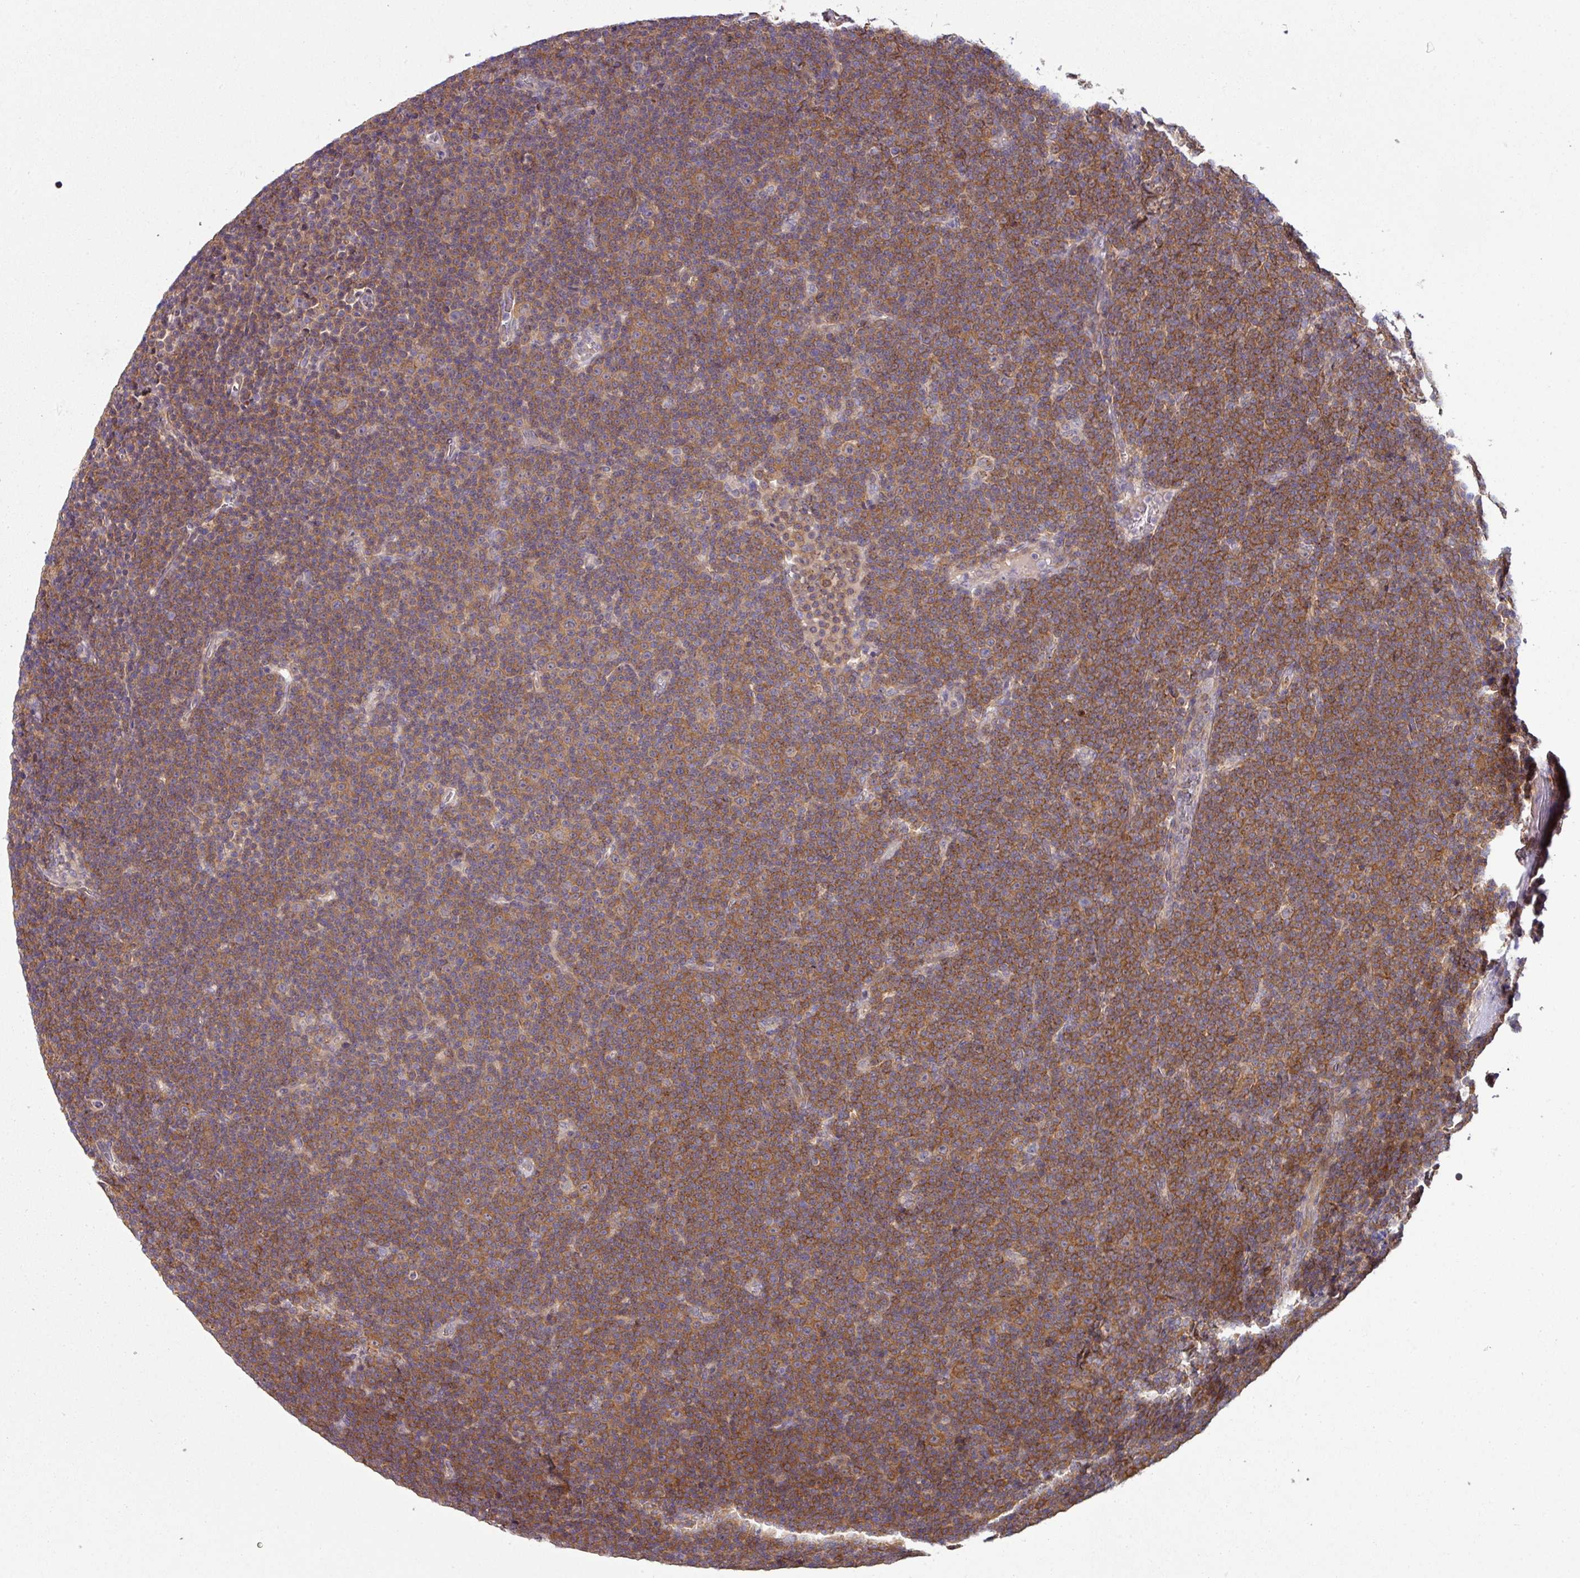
{"staining": {"intensity": "moderate", "quantity": ">75%", "location": "cytoplasmic/membranous"}, "tissue": "lymphoma", "cell_type": "Tumor cells", "image_type": "cancer", "snomed": [{"axis": "morphology", "description": "Malignant lymphoma, non-Hodgkin's type, Low grade"}, {"axis": "topography", "description": "Lymph node"}], "caption": "Low-grade malignant lymphoma, non-Hodgkin's type stained with a protein marker demonstrates moderate staining in tumor cells.", "gene": "SLAMF6", "patient": {"sex": "female", "age": 67}}